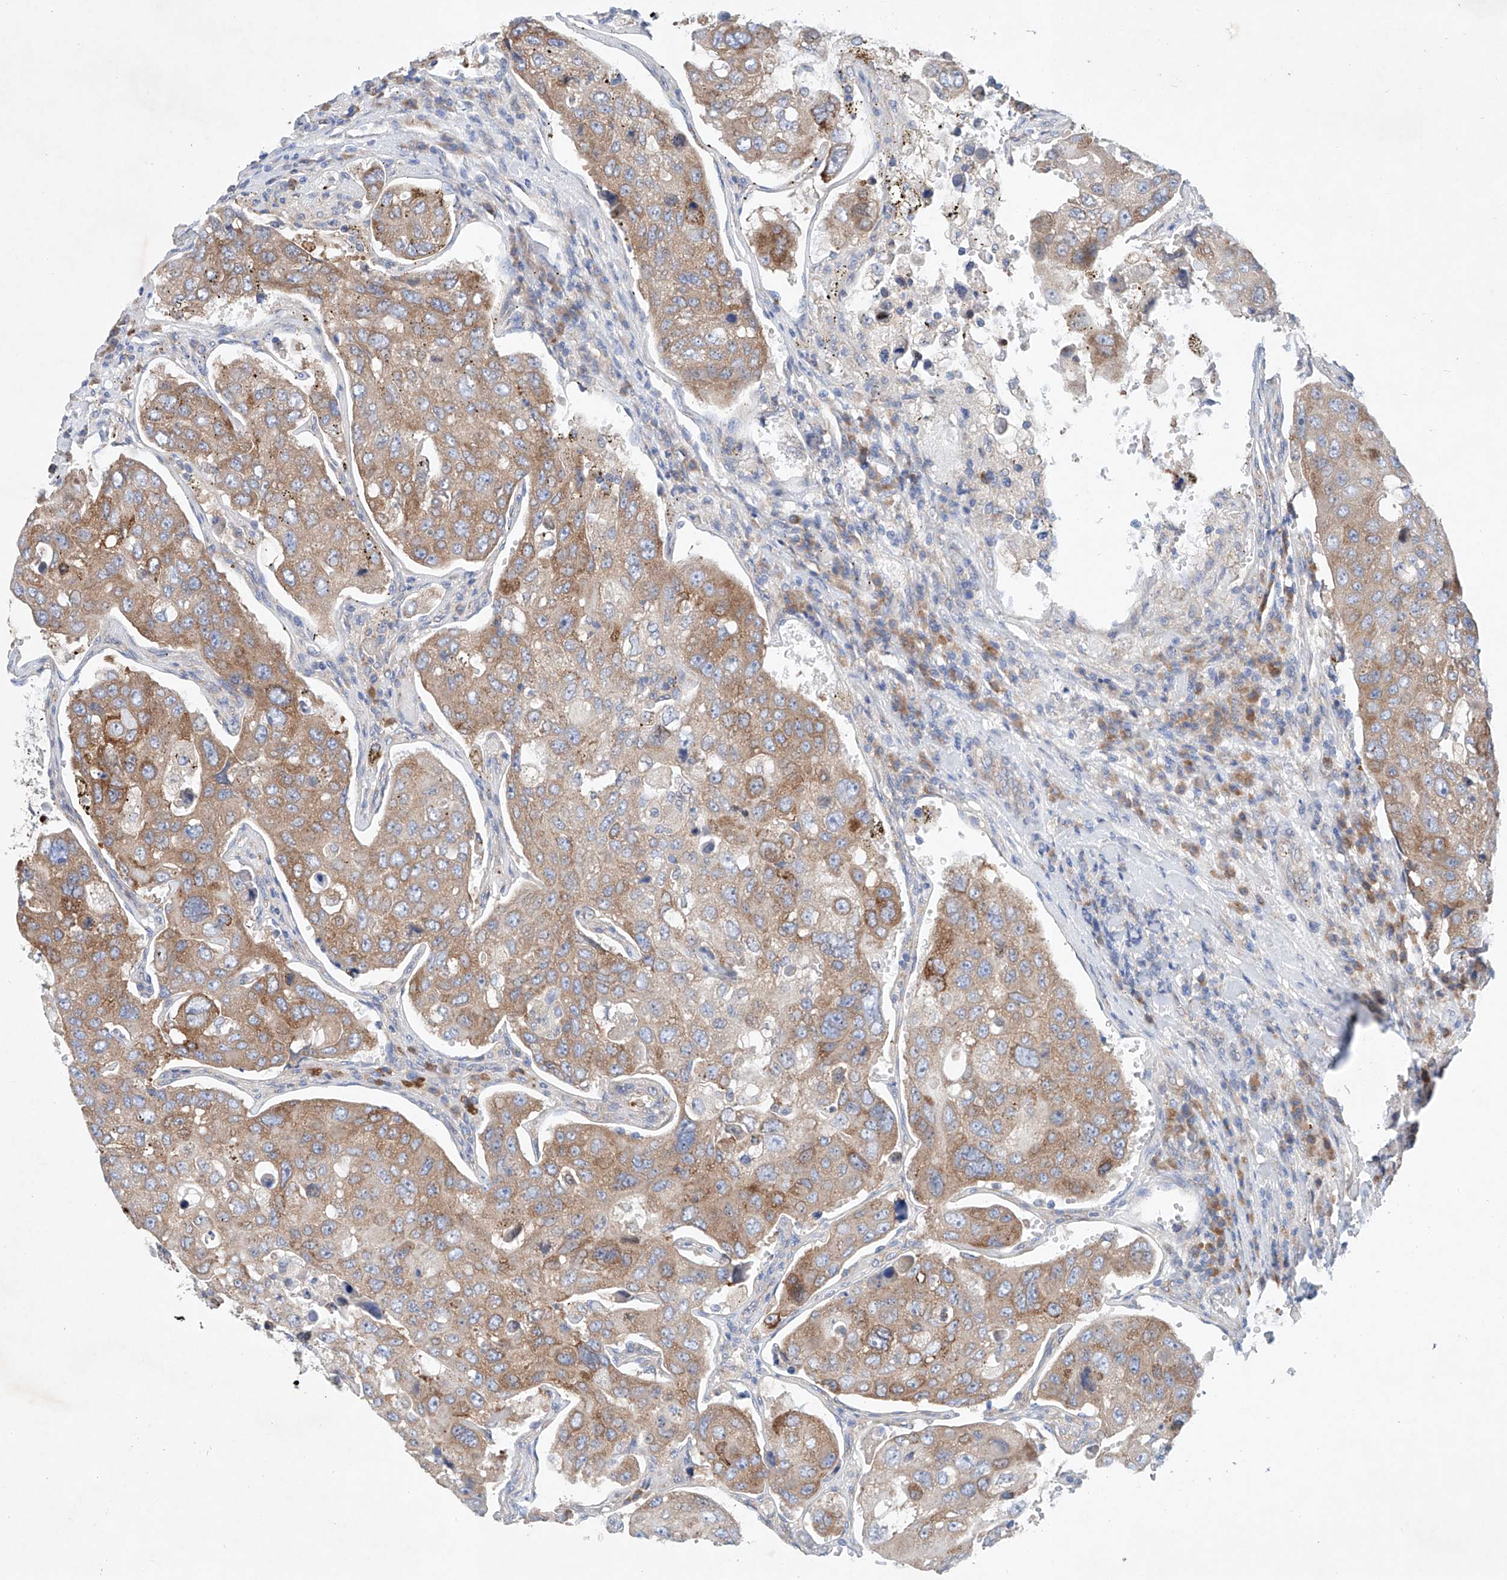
{"staining": {"intensity": "moderate", "quantity": ">75%", "location": "cytoplasmic/membranous"}, "tissue": "urothelial cancer", "cell_type": "Tumor cells", "image_type": "cancer", "snomed": [{"axis": "morphology", "description": "Urothelial carcinoma, High grade"}, {"axis": "topography", "description": "Lymph node"}, {"axis": "topography", "description": "Urinary bladder"}], "caption": "Urothelial cancer was stained to show a protein in brown. There is medium levels of moderate cytoplasmic/membranous positivity in approximately >75% of tumor cells.", "gene": "FASTK", "patient": {"sex": "male", "age": 51}}